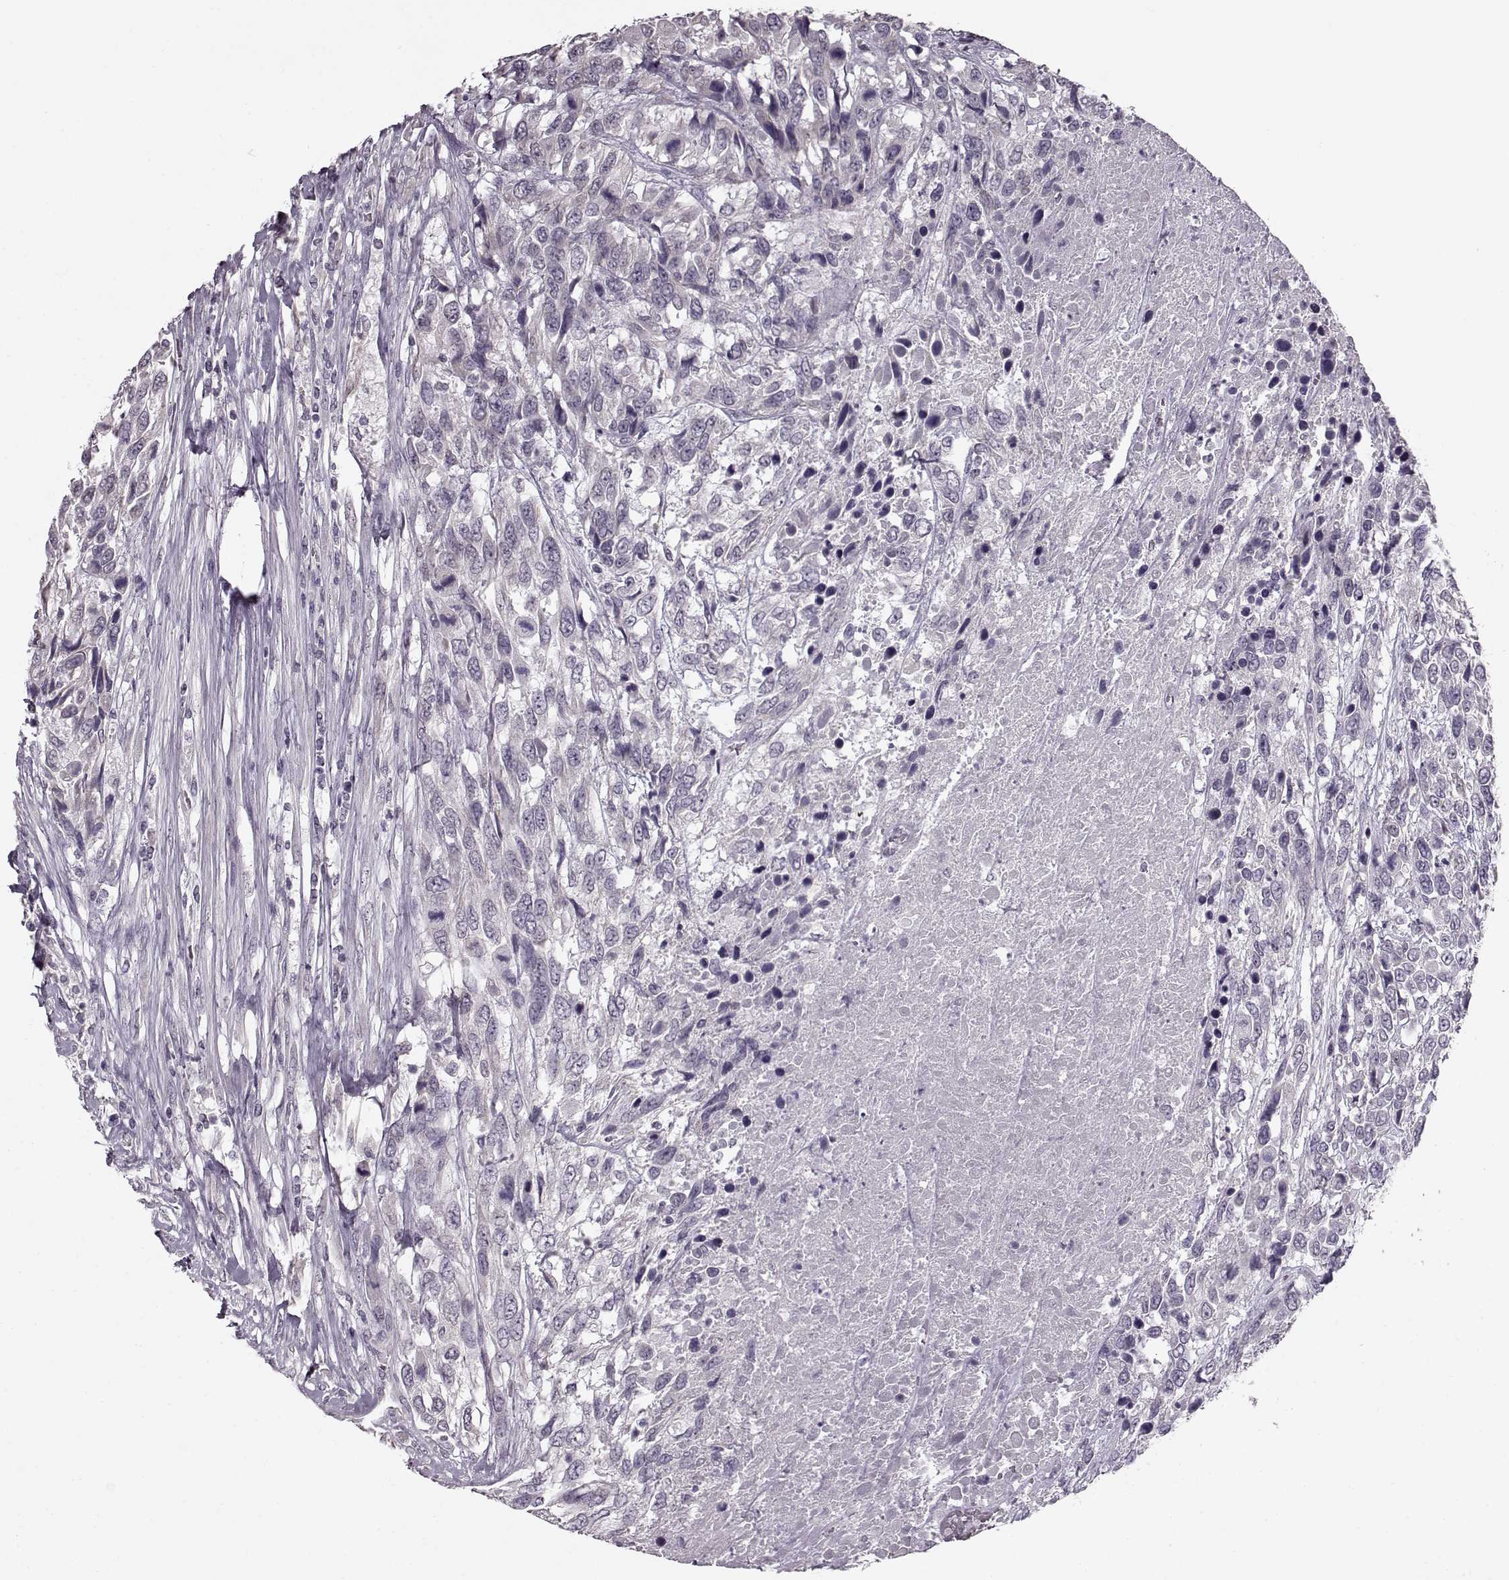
{"staining": {"intensity": "negative", "quantity": "none", "location": "none"}, "tissue": "urothelial cancer", "cell_type": "Tumor cells", "image_type": "cancer", "snomed": [{"axis": "morphology", "description": "Urothelial carcinoma, High grade"}, {"axis": "topography", "description": "Urinary bladder"}], "caption": "IHC micrograph of neoplastic tissue: urothelial cancer stained with DAB (3,3'-diaminobenzidine) displays no significant protein expression in tumor cells.", "gene": "MAP6D1", "patient": {"sex": "female", "age": 70}}